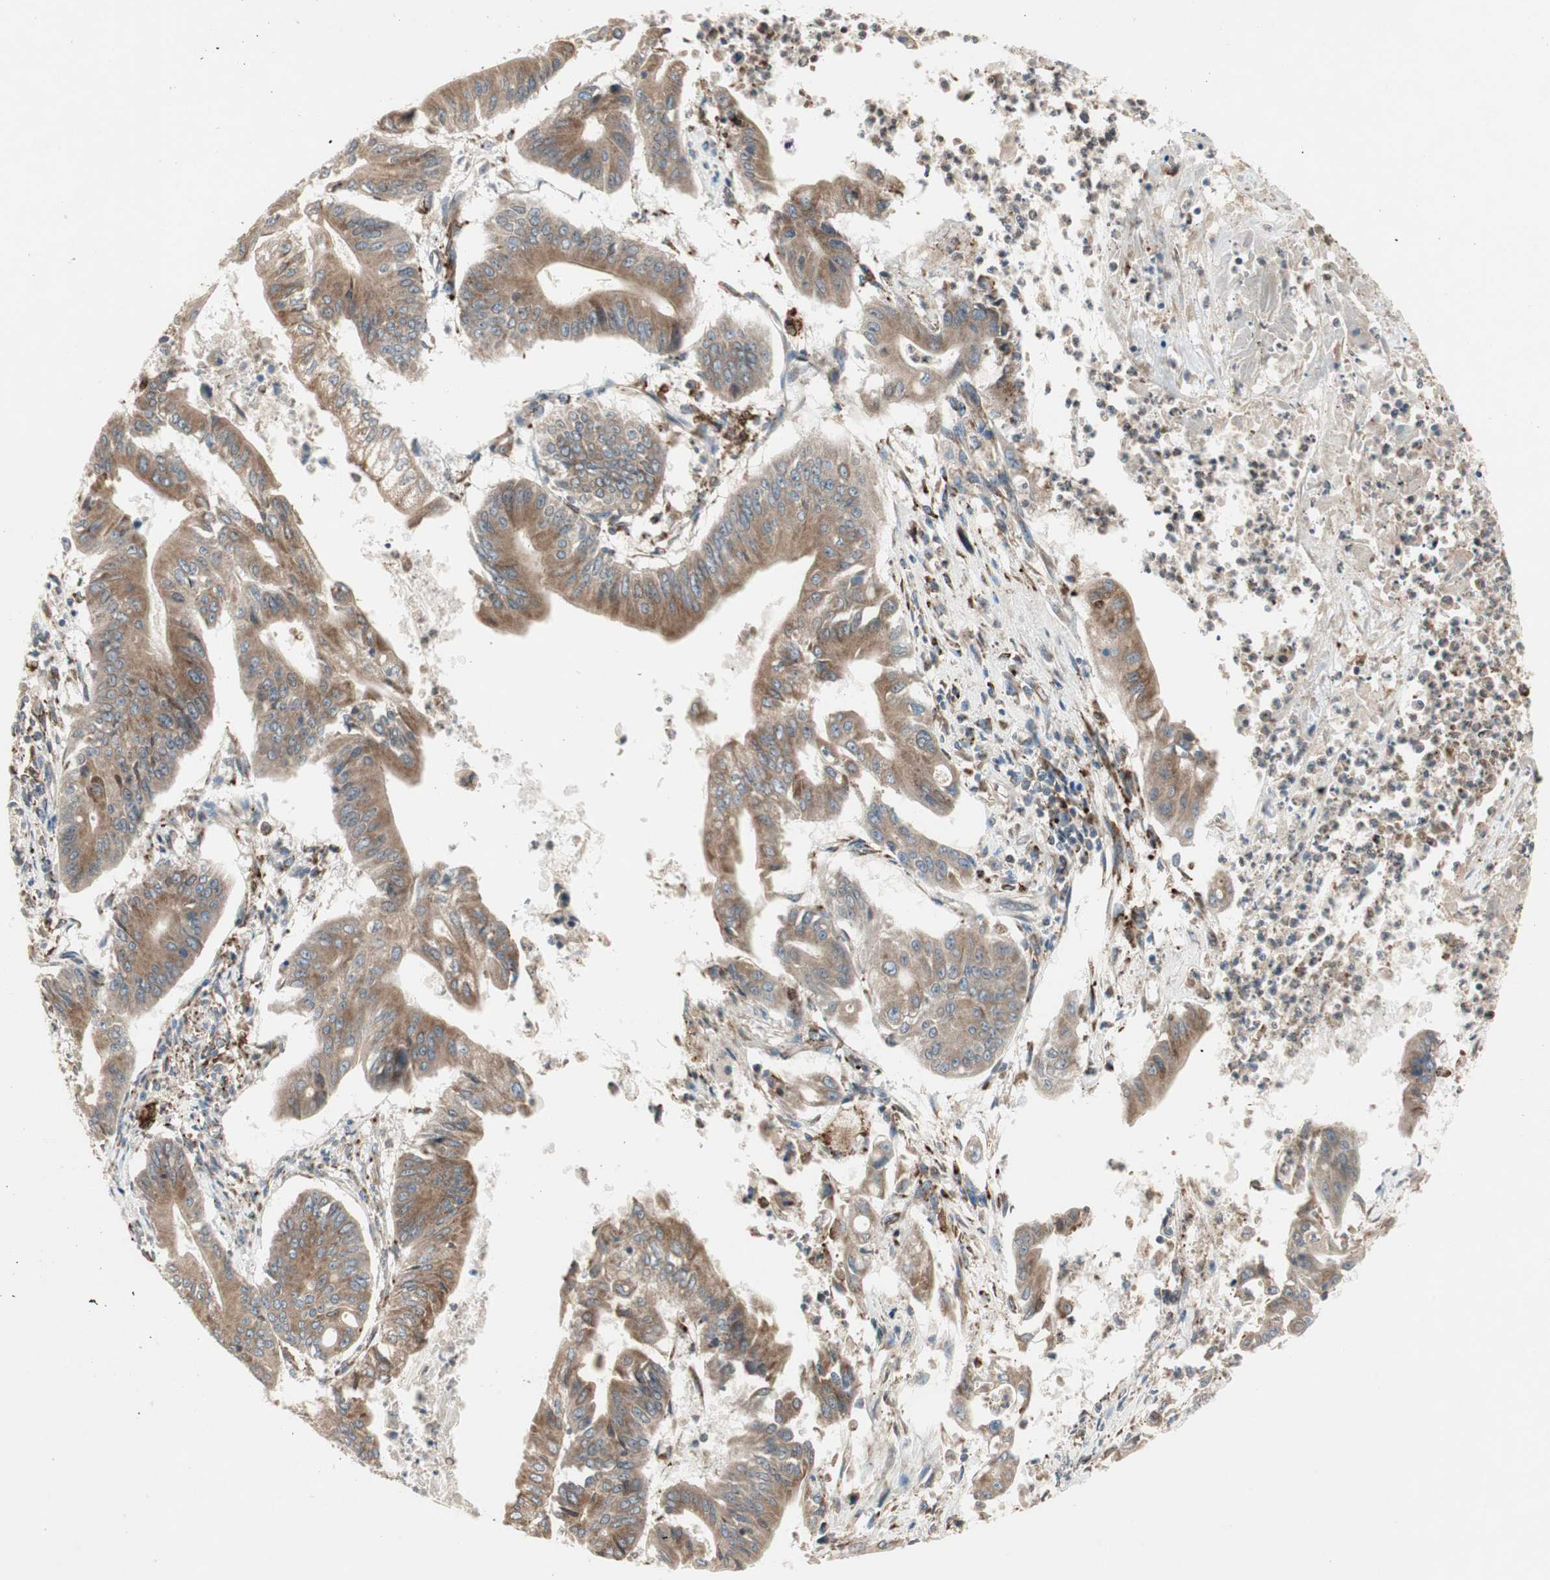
{"staining": {"intensity": "moderate", "quantity": ">75%", "location": "cytoplasmic/membranous"}, "tissue": "pancreatic cancer", "cell_type": "Tumor cells", "image_type": "cancer", "snomed": [{"axis": "morphology", "description": "Normal tissue, NOS"}, {"axis": "topography", "description": "Lymph node"}], "caption": "Protein analysis of pancreatic cancer tissue shows moderate cytoplasmic/membranous expression in approximately >75% of tumor cells. (Brightfield microscopy of DAB IHC at high magnification).", "gene": "H6PD", "patient": {"sex": "male", "age": 62}}